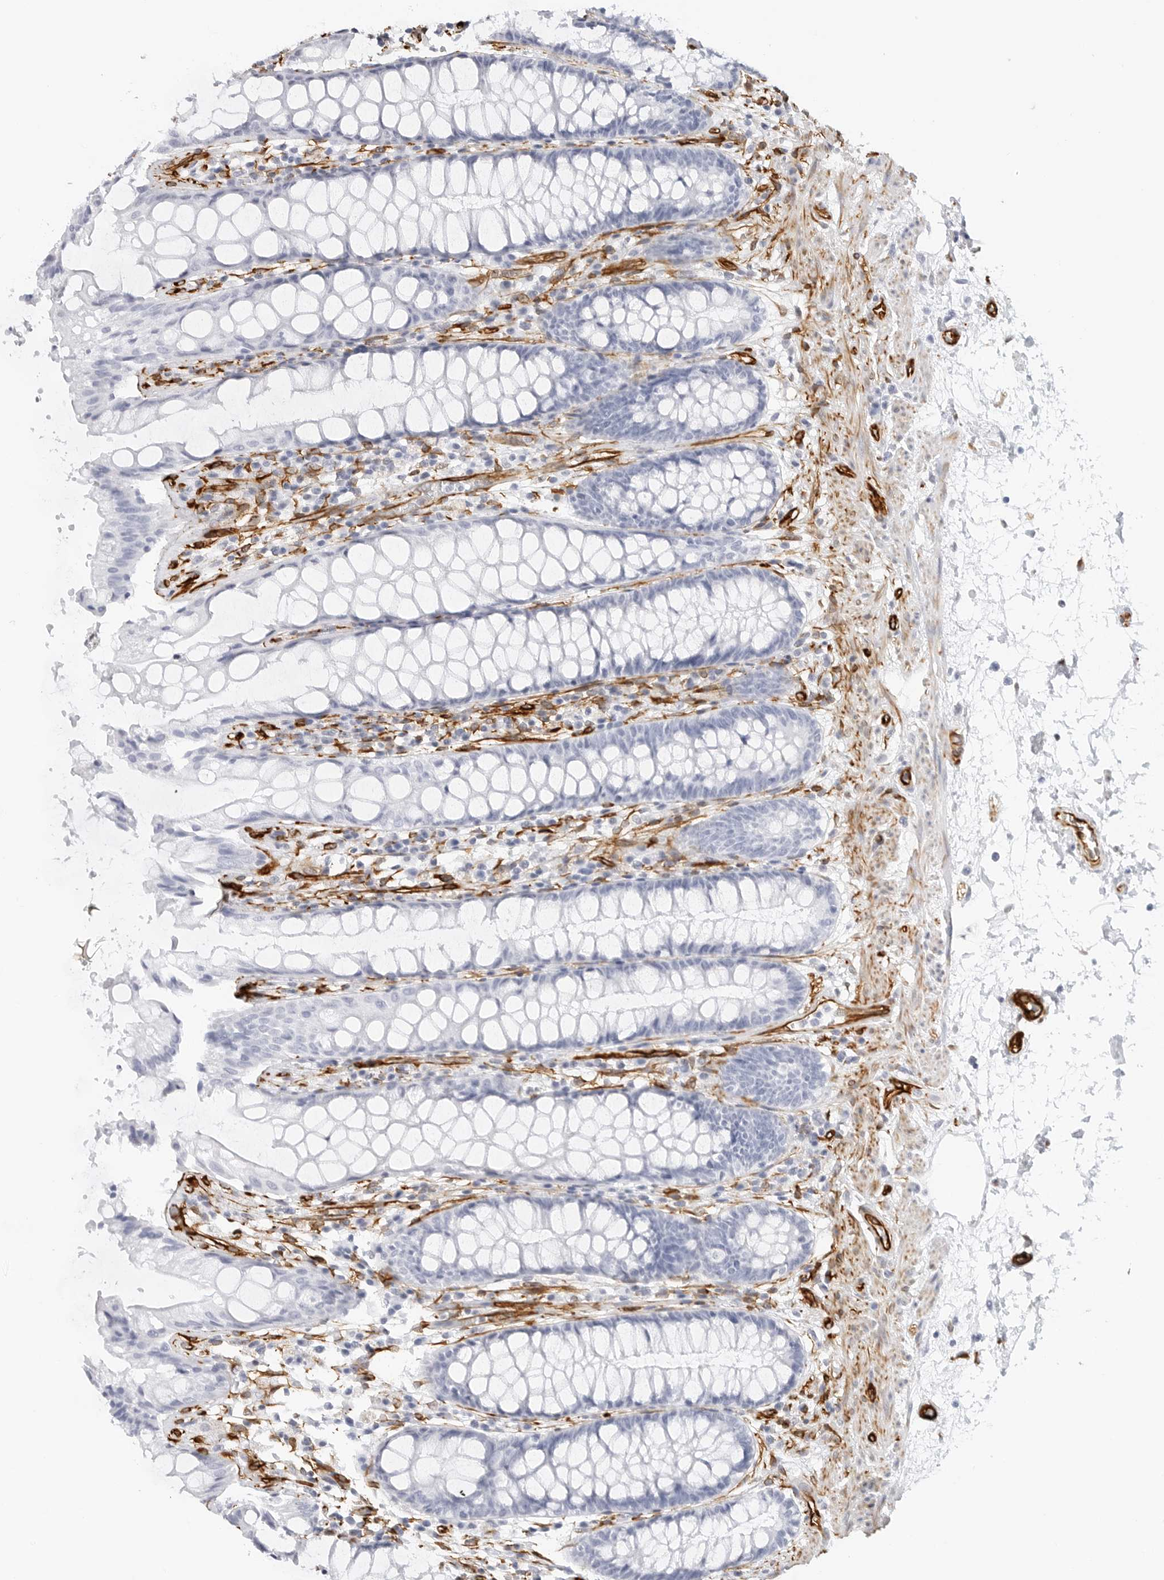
{"staining": {"intensity": "negative", "quantity": "none", "location": "none"}, "tissue": "rectum", "cell_type": "Glandular cells", "image_type": "normal", "snomed": [{"axis": "morphology", "description": "Normal tissue, NOS"}, {"axis": "topography", "description": "Rectum"}], "caption": "Immunohistochemistry of normal human rectum reveals no expression in glandular cells.", "gene": "NES", "patient": {"sex": "male", "age": 64}}